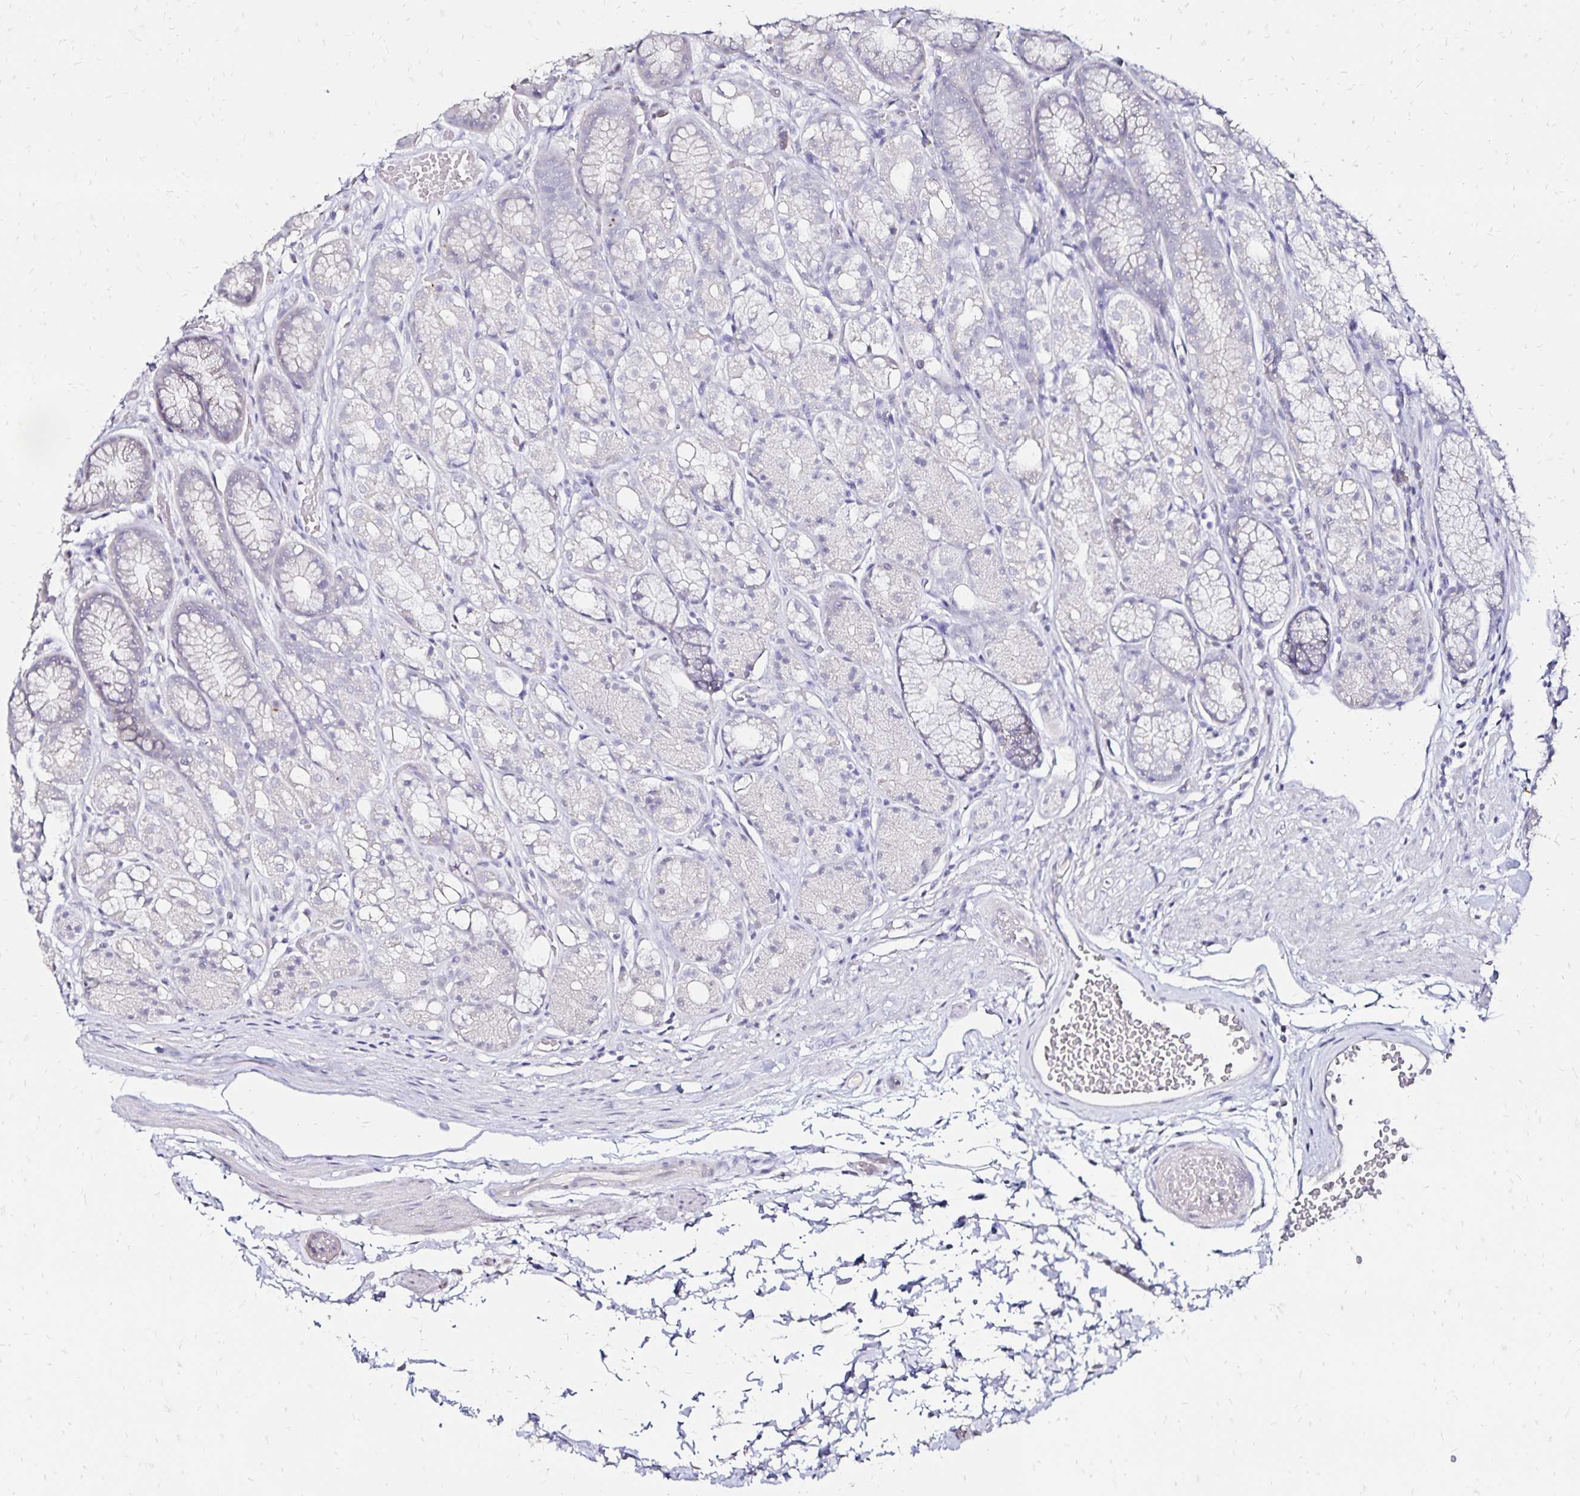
{"staining": {"intensity": "negative", "quantity": "none", "location": "none"}, "tissue": "stomach", "cell_type": "Glandular cells", "image_type": "normal", "snomed": [{"axis": "morphology", "description": "Normal tissue, NOS"}, {"axis": "topography", "description": "Smooth muscle"}, {"axis": "topography", "description": "Stomach"}], "caption": "Immunohistochemistry (IHC) histopathology image of normal stomach: stomach stained with DAB displays no significant protein positivity in glandular cells.", "gene": "SLC5A1", "patient": {"sex": "male", "age": 70}}